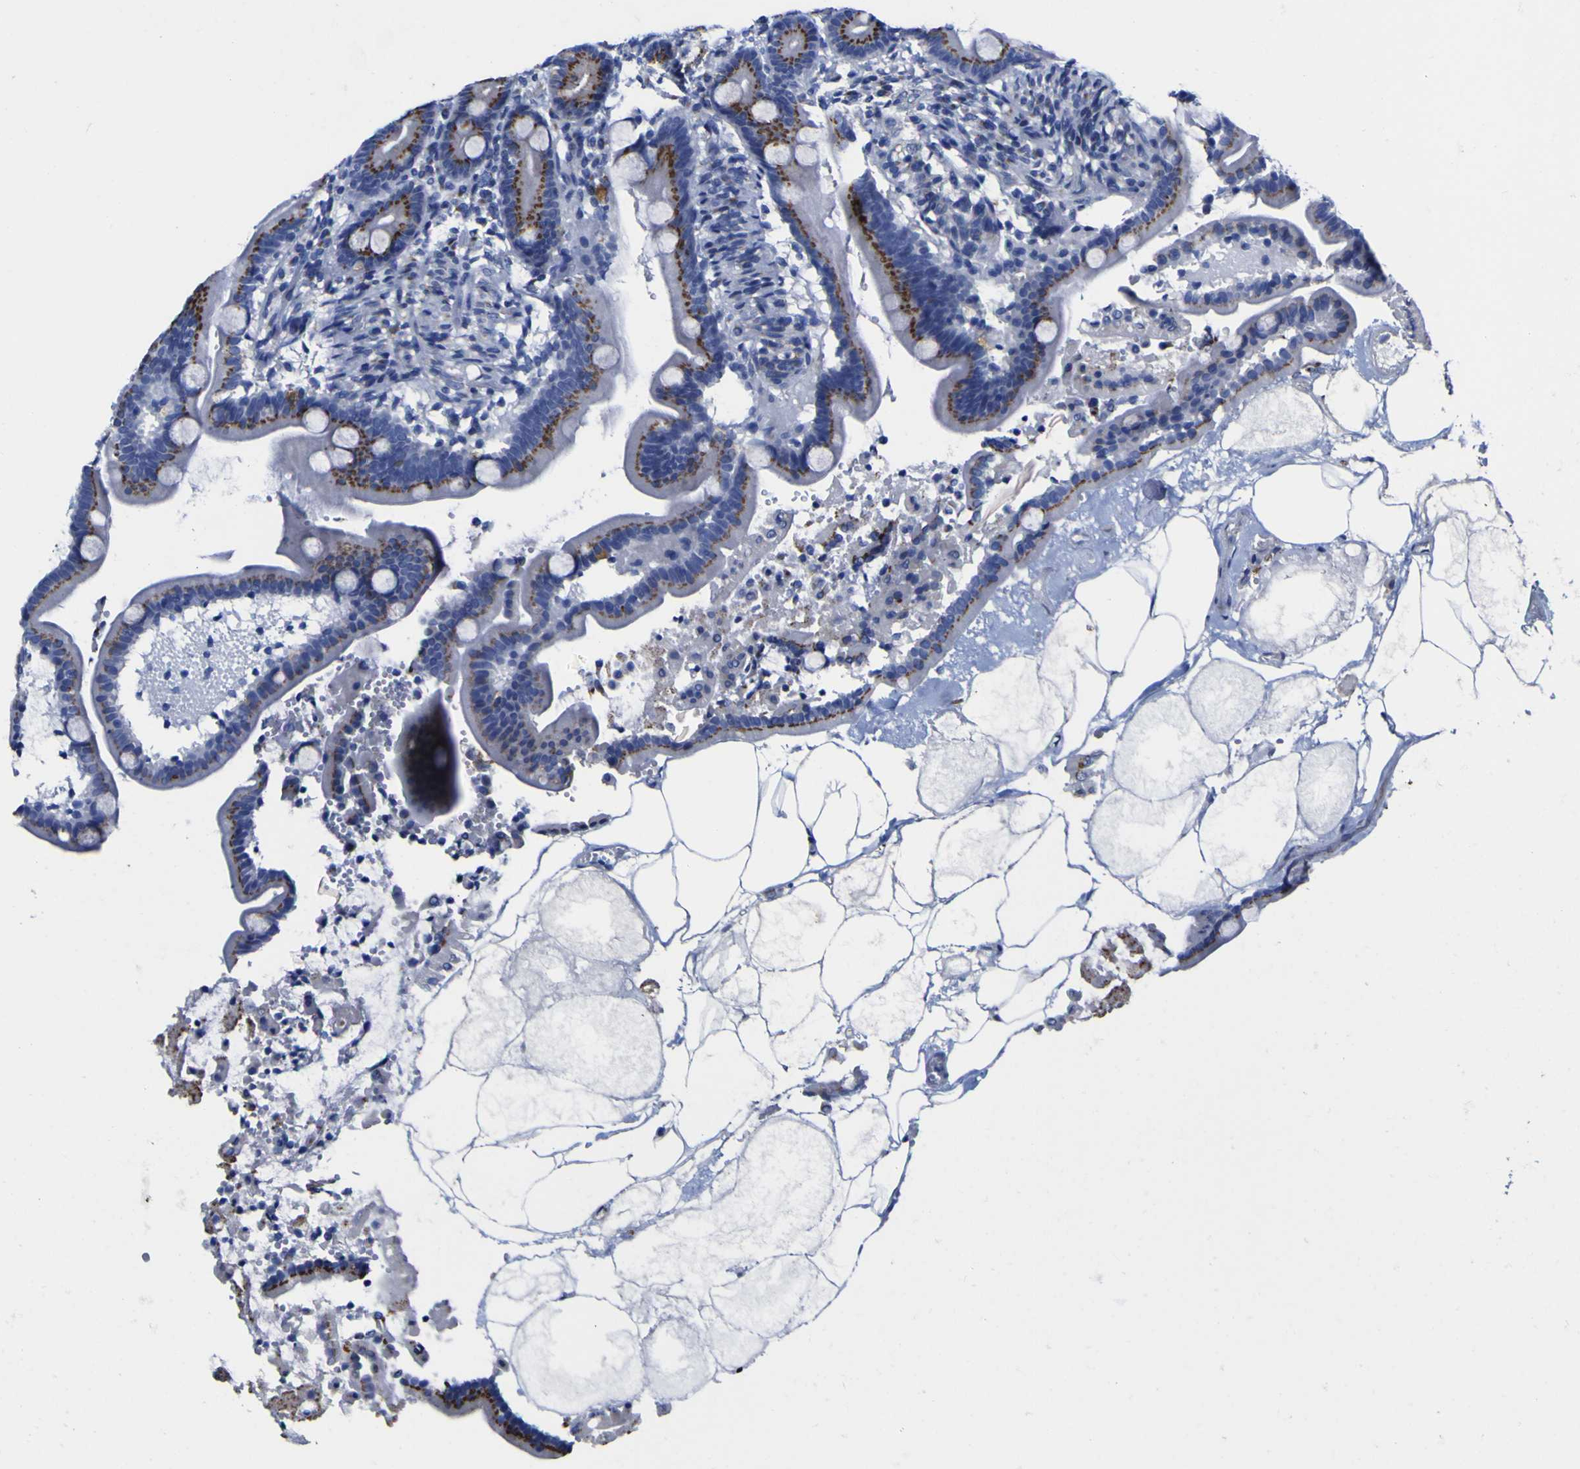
{"staining": {"intensity": "strong", "quantity": ">75%", "location": "cytoplasmic/membranous"}, "tissue": "duodenum", "cell_type": "Glandular cells", "image_type": "normal", "snomed": [{"axis": "morphology", "description": "Normal tissue, NOS"}, {"axis": "topography", "description": "Duodenum"}], "caption": "Immunohistochemical staining of unremarkable human duodenum reveals high levels of strong cytoplasmic/membranous expression in about >75% of glandular cells.", "gene": "GOLM1", "patient": {"sex": "male", "age": 54}}